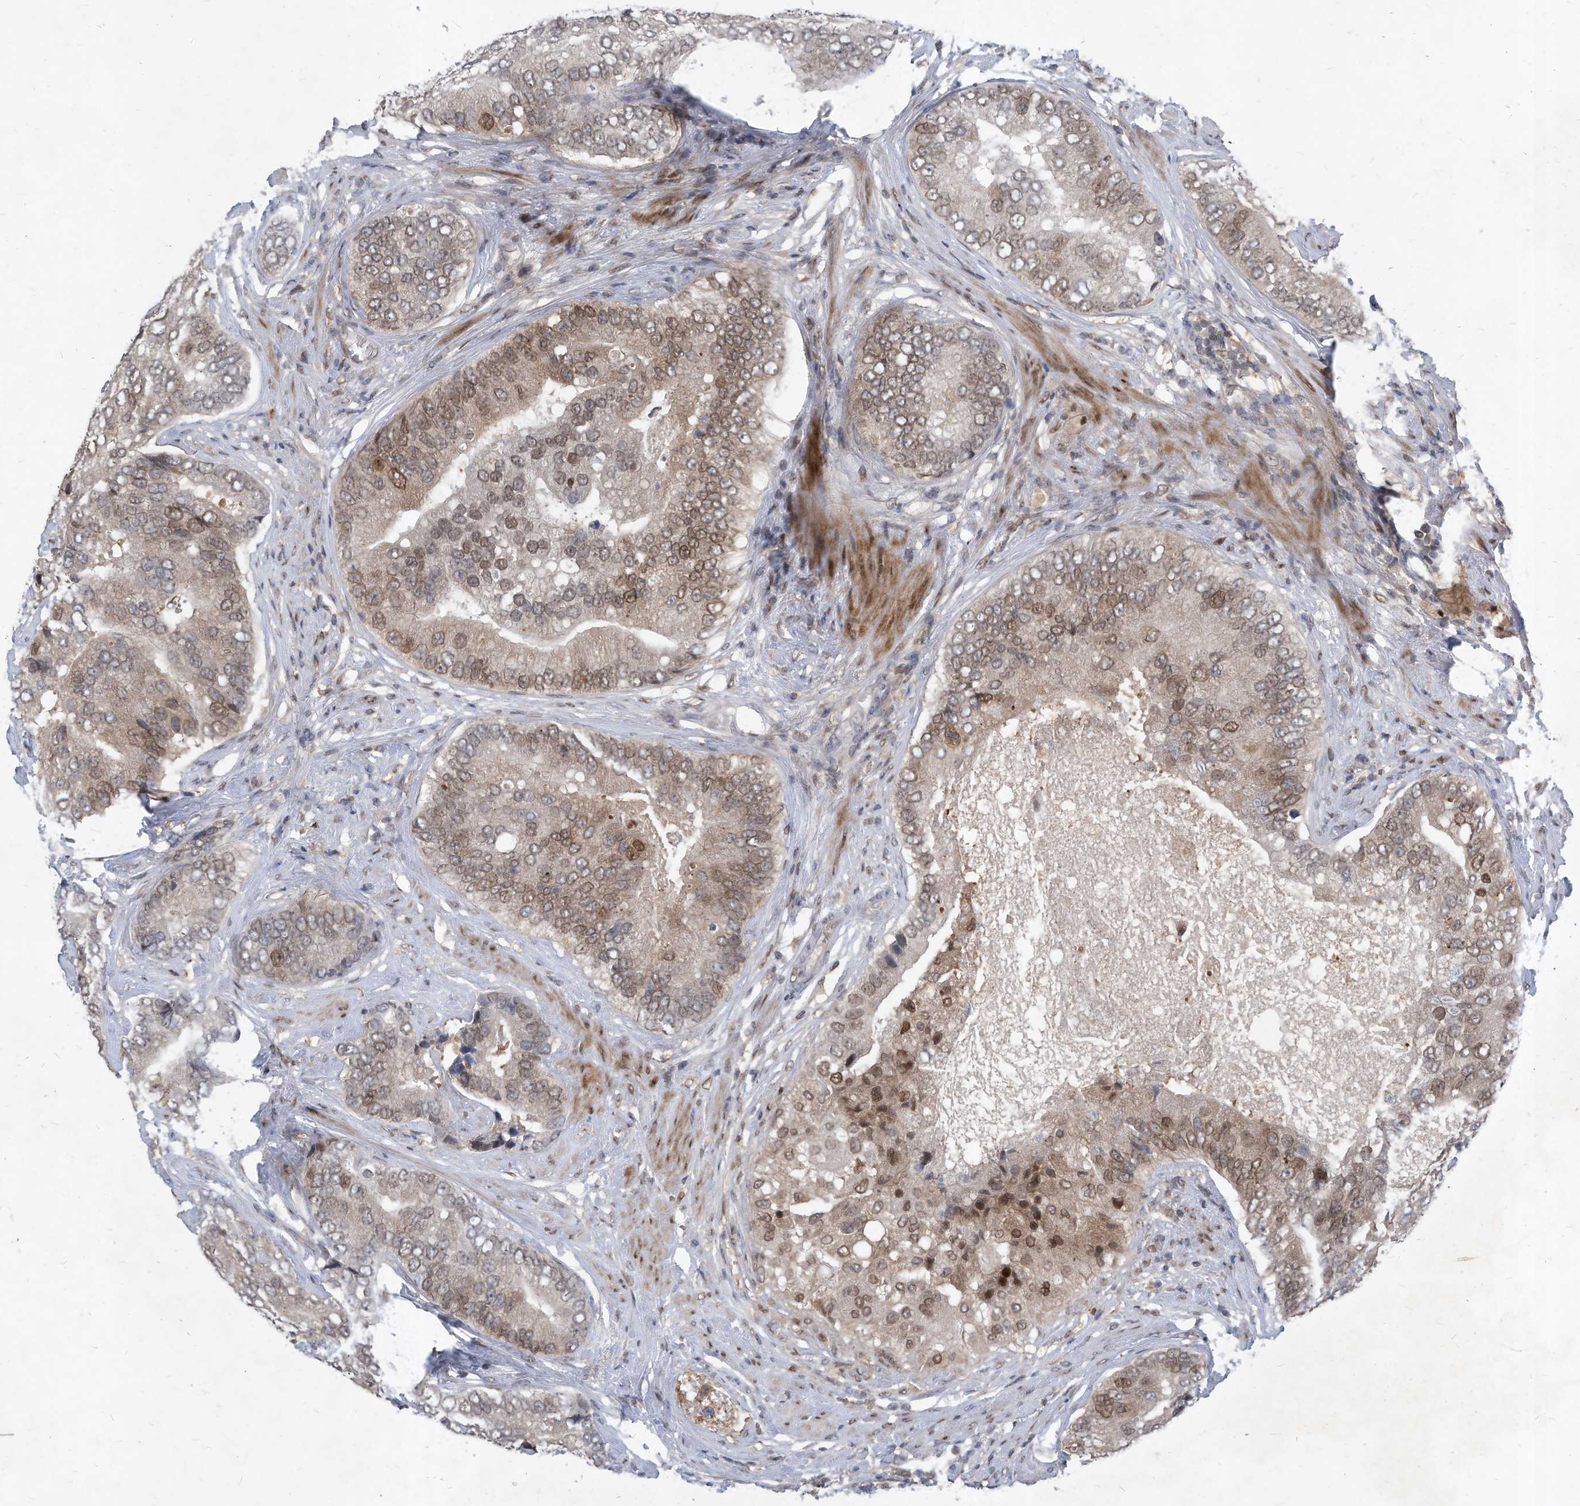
{"staining": {"intensity": "moderate", "quantity": ">75%", "location": "cytoplasmic/membranous,nuclear"}, "tissue": "prostate cancer", "cell_type": "Tumor cells", "image_type": "cancer", "snomed": [{"axis": "morphology", "description": "Adenocarcinoma, High grade"}, {"axis": "topography", "description": "Prostate"}], "caption": "Immunohistochemistry histopathology image of neoplastic tissue: human prostate cancer stained using immunohistochemistry shows medium levels of moderate protein expression localized specifically in the cytoplasmic/membranous and nuclear of tumor cells, appearing as a cytoplasmic/membranous and nuclear brown color.", "gene": "KPNB1", "patient": {"sex": "male", "age": 70}}